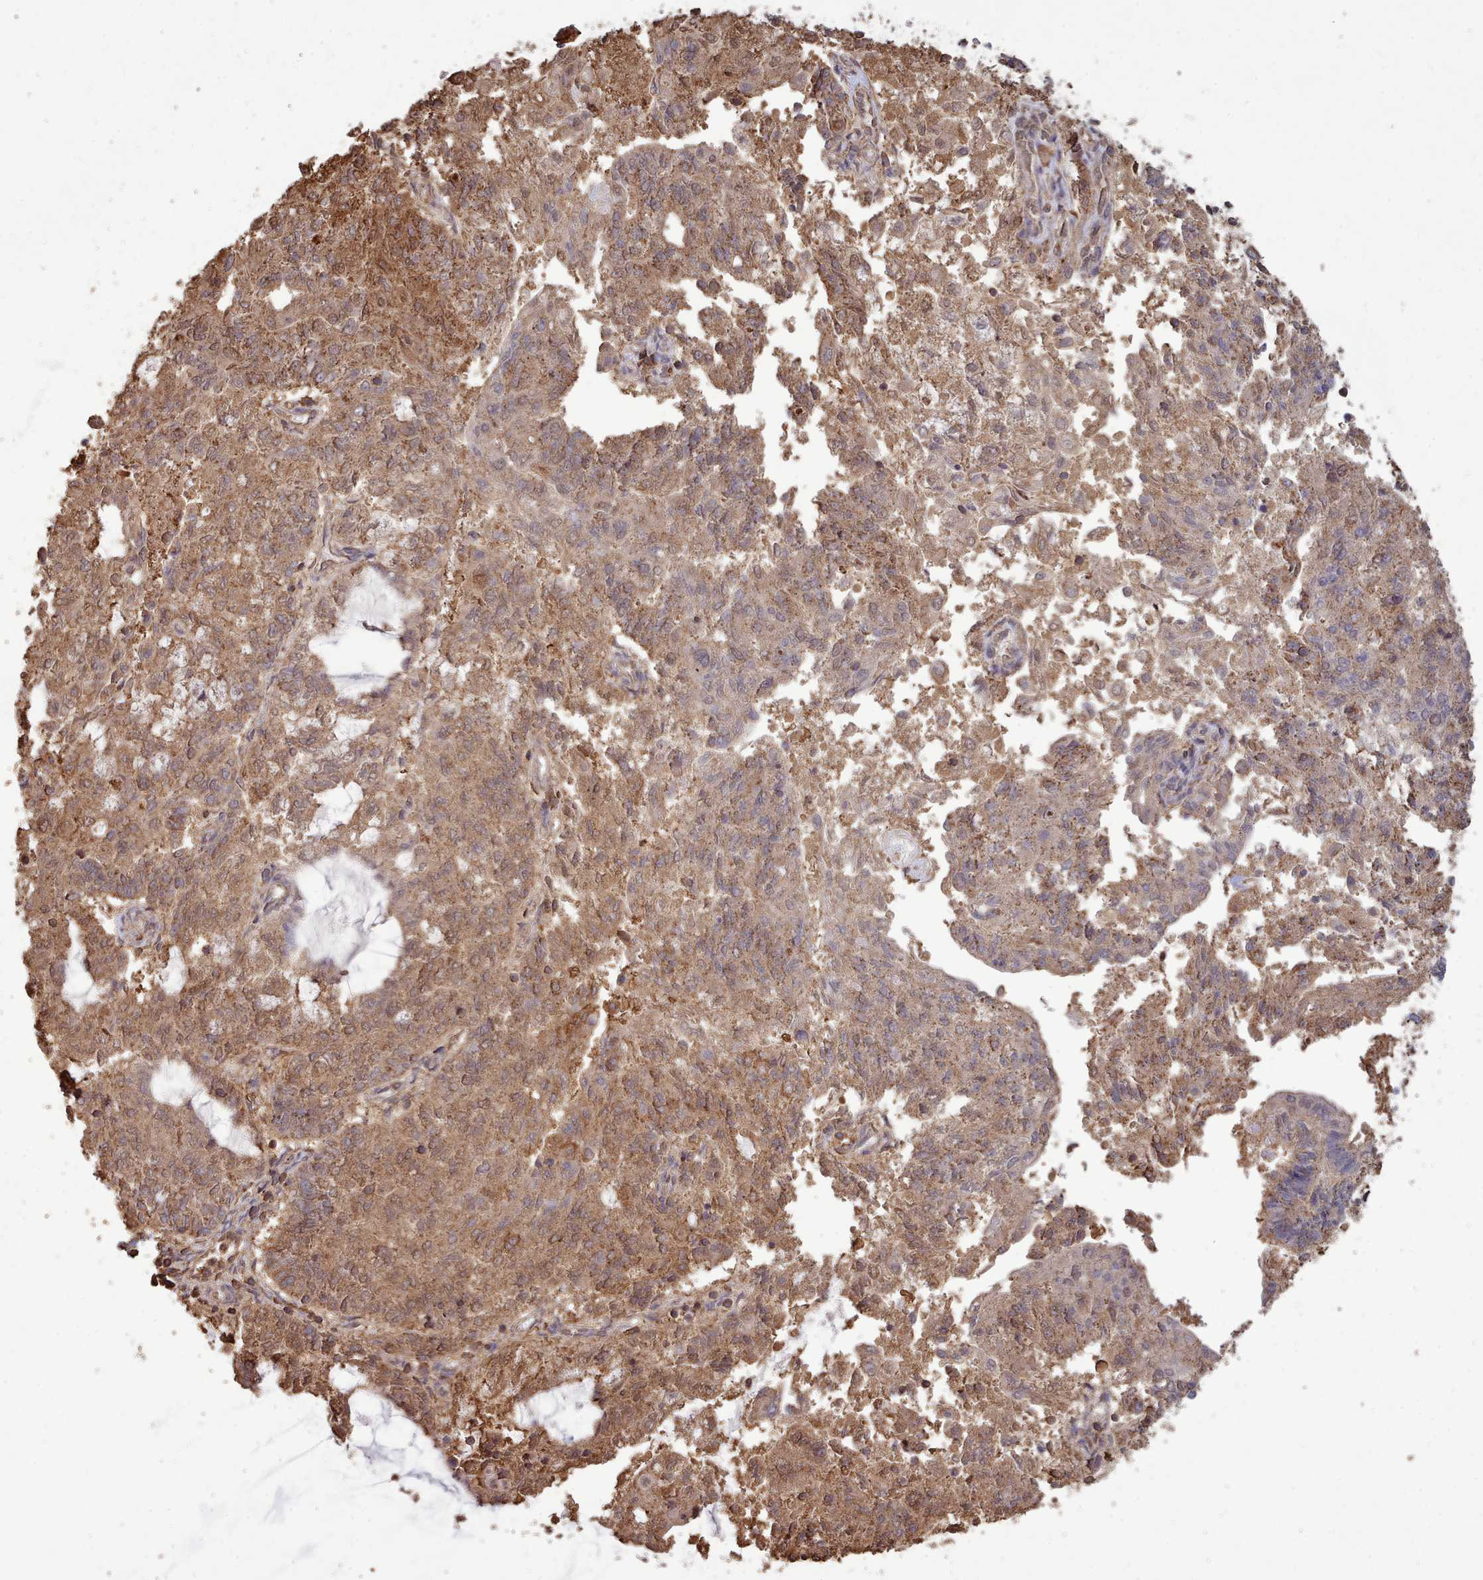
{"staining": {"intensity": "moderate", "quantity": ">75%", "location": "cytoplasmic/membranous"}, "tissue": "endometrial cancer", "cell_type": "Tumor cells", "image_type": "cancer", "snomed": [{"axis": "morphology", "description": "Adenocarcinoma, NOS"}, {"axis": "topography", "description": "Endometrium"}], "caption": "Endometrial adenocarcinoma was stained to show a protein in brown. There is medium levels of moderate cytoplasmic/membranous expression in about >75% of tumor cells.", "gene": "METRN", "patient": {"sex": "female", "age": 82}}